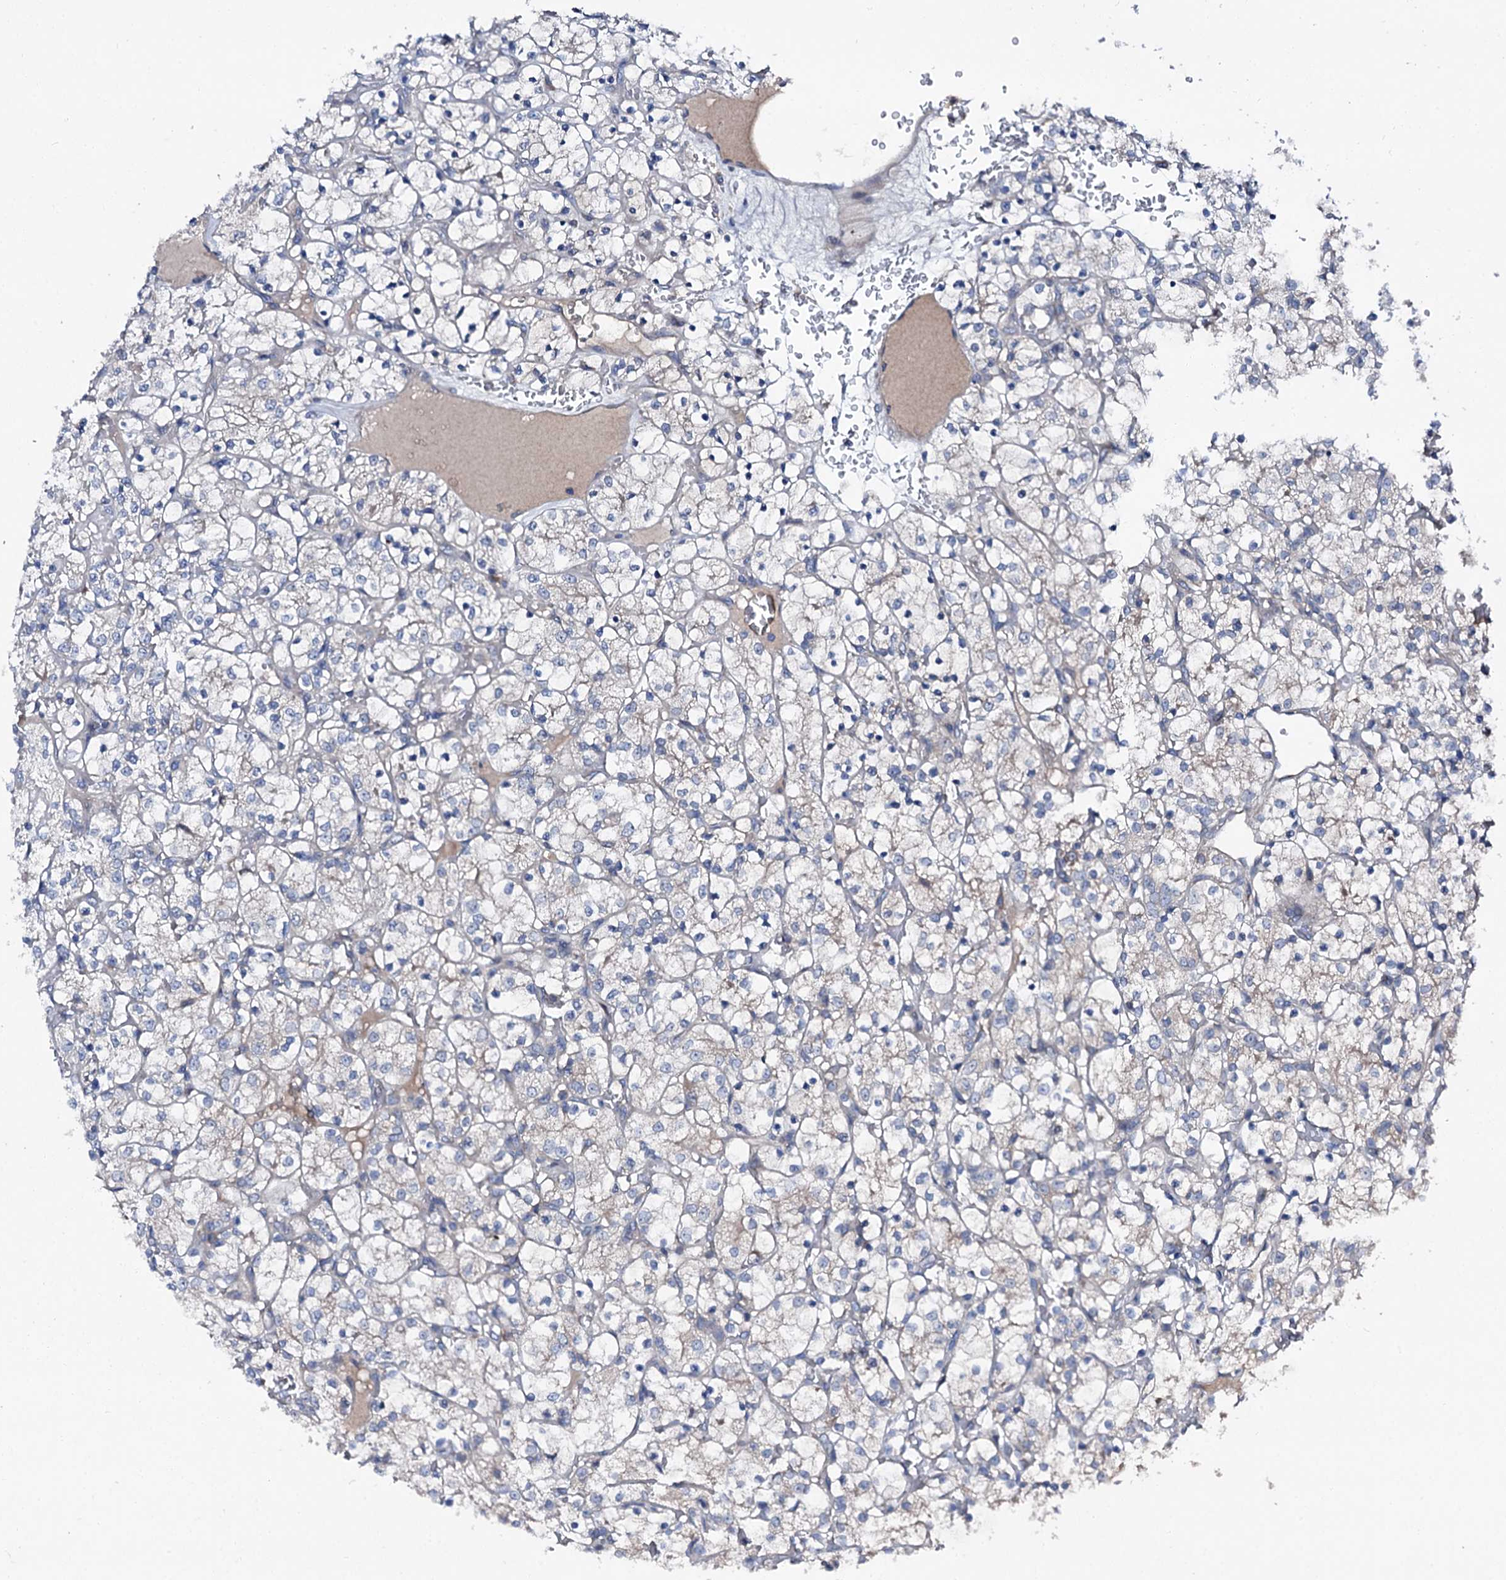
{"staining": {"intensity": "weak", "quantity": "<25%", "location": "cytoplasmic/membranous"}, "tissue": "renal cancer", "cell_type": "Tumor cells", "image_type": "cancer", "snomed": [{"axis": "morphology", "description": "Adenocarcinoma, NOS"}, {"axis": "topography", "description": "Kidney"}], "caption": "This is a photomicrograph of immunohistochemistry (IHC) staining of renal cancer, which shows no positivity in tumor cells.", "gene": "SLC22A25", "patient": {"sex": "female", "age": 69}}